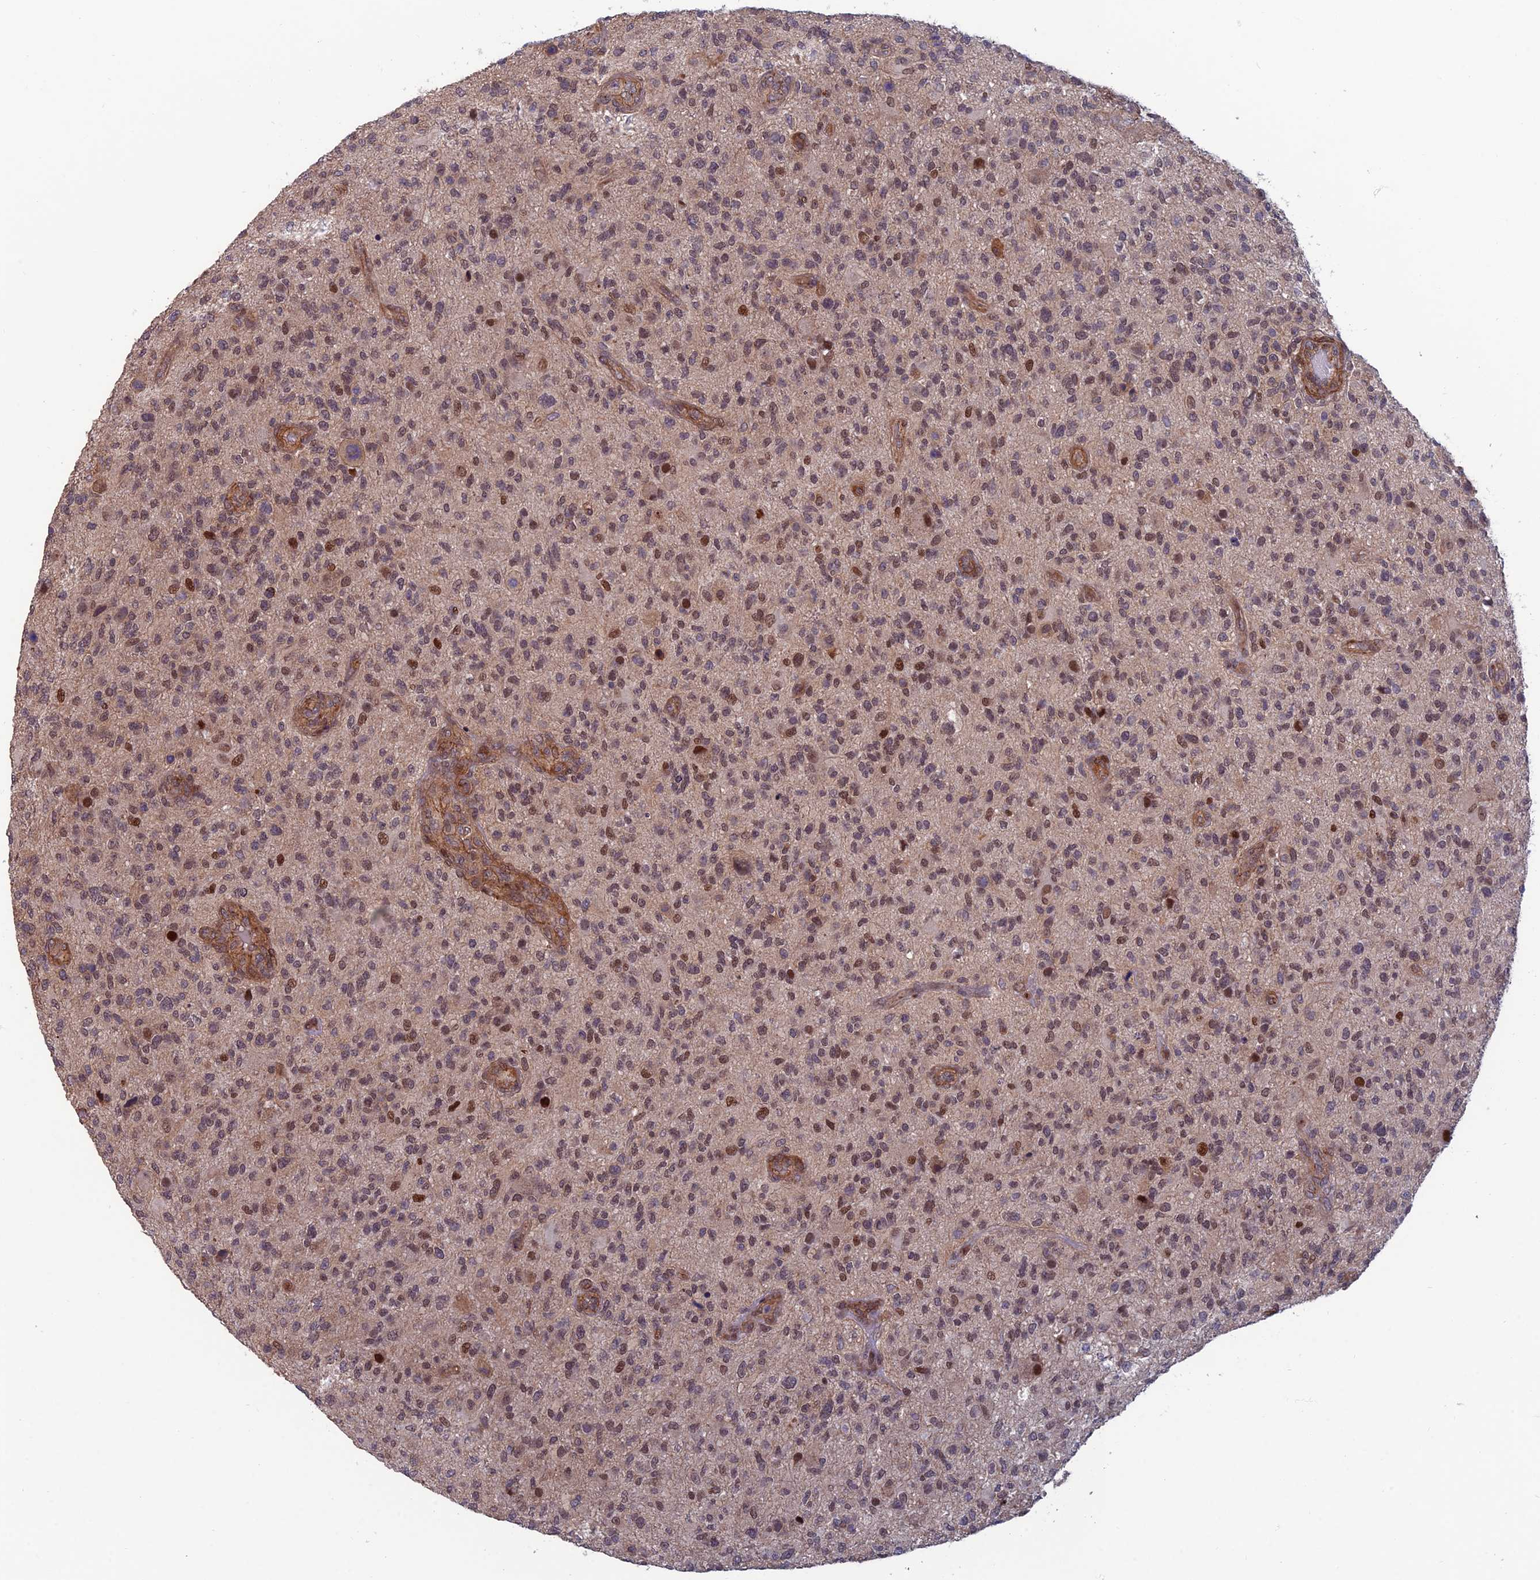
{"staining": {"intensity": "moderate", "quantity": ">75%", "location": "nuclear"}, "tissue": "glioma", "cell_type": "Tumor cells", "image_type": "cancer", "snomed": [{"axis": "morphology", "description": "Glioma, malignant, High grade"}, {"axis": "topography", "description": "Brain"}], "caption": "Tumor cells reveal moderate nuclear positivity in about >75% of cells in malignant glioma (high-grade).", "gene": "CCDC183", "patient": {"sex": "male", "age": 47}}